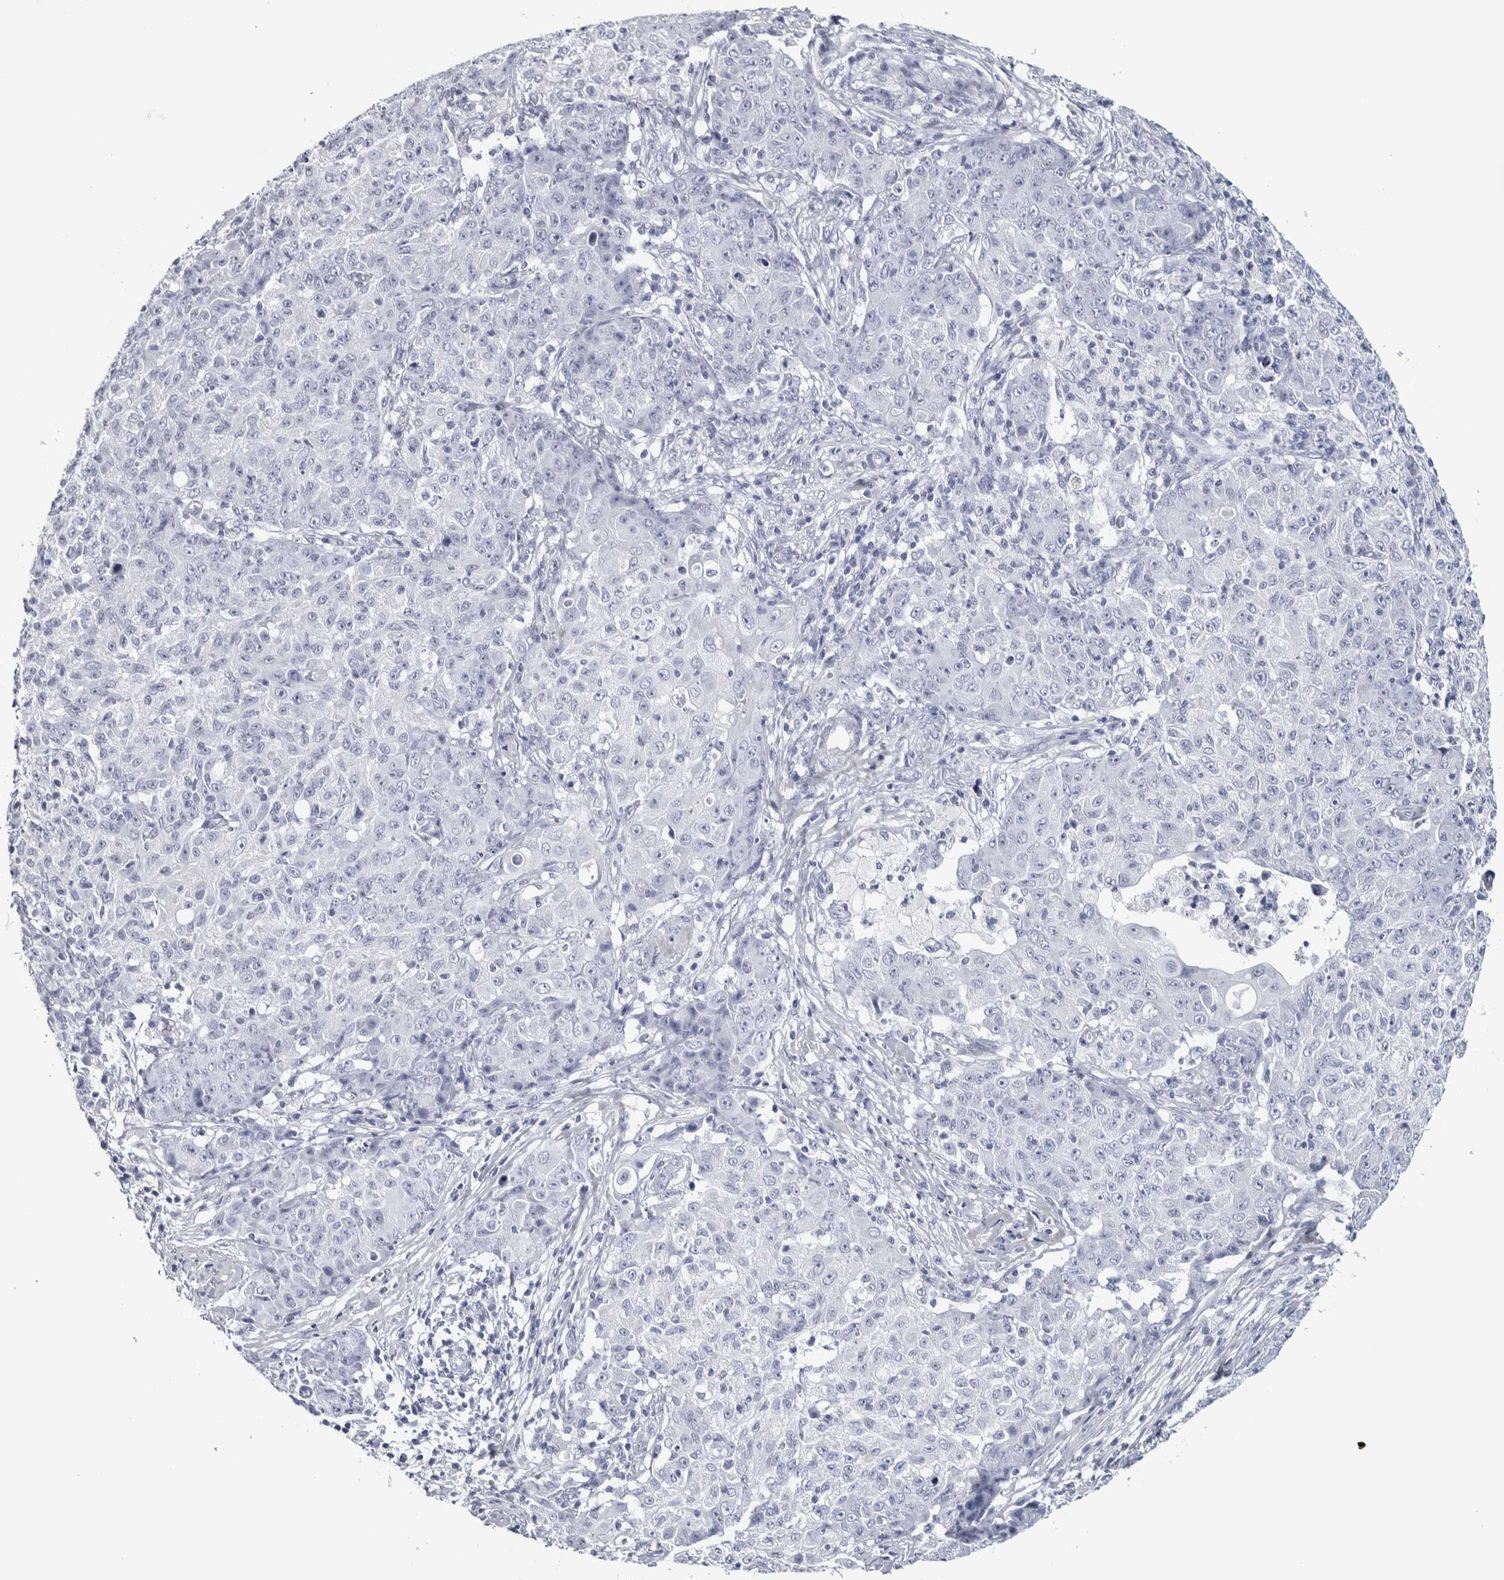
{"staining": {"intensity": "negative", "quantity": "none", "location": "none"}, "tissue": "ovarian cancer", "cell_type": "Tumor cells", "image_type": "cancer", "snomed": [{"axis": "morphology", "description": "Carcinoma, endometroid"}, {"axis": "topography", "description": "Ovary"}], "caption": "DAB immunohistochemical staining of endometroid carcinoma (ovarian) shows no significant expression in tumor cells.", "gene": "NECAB1", "patient": {"sex": "female", "age": 42}}